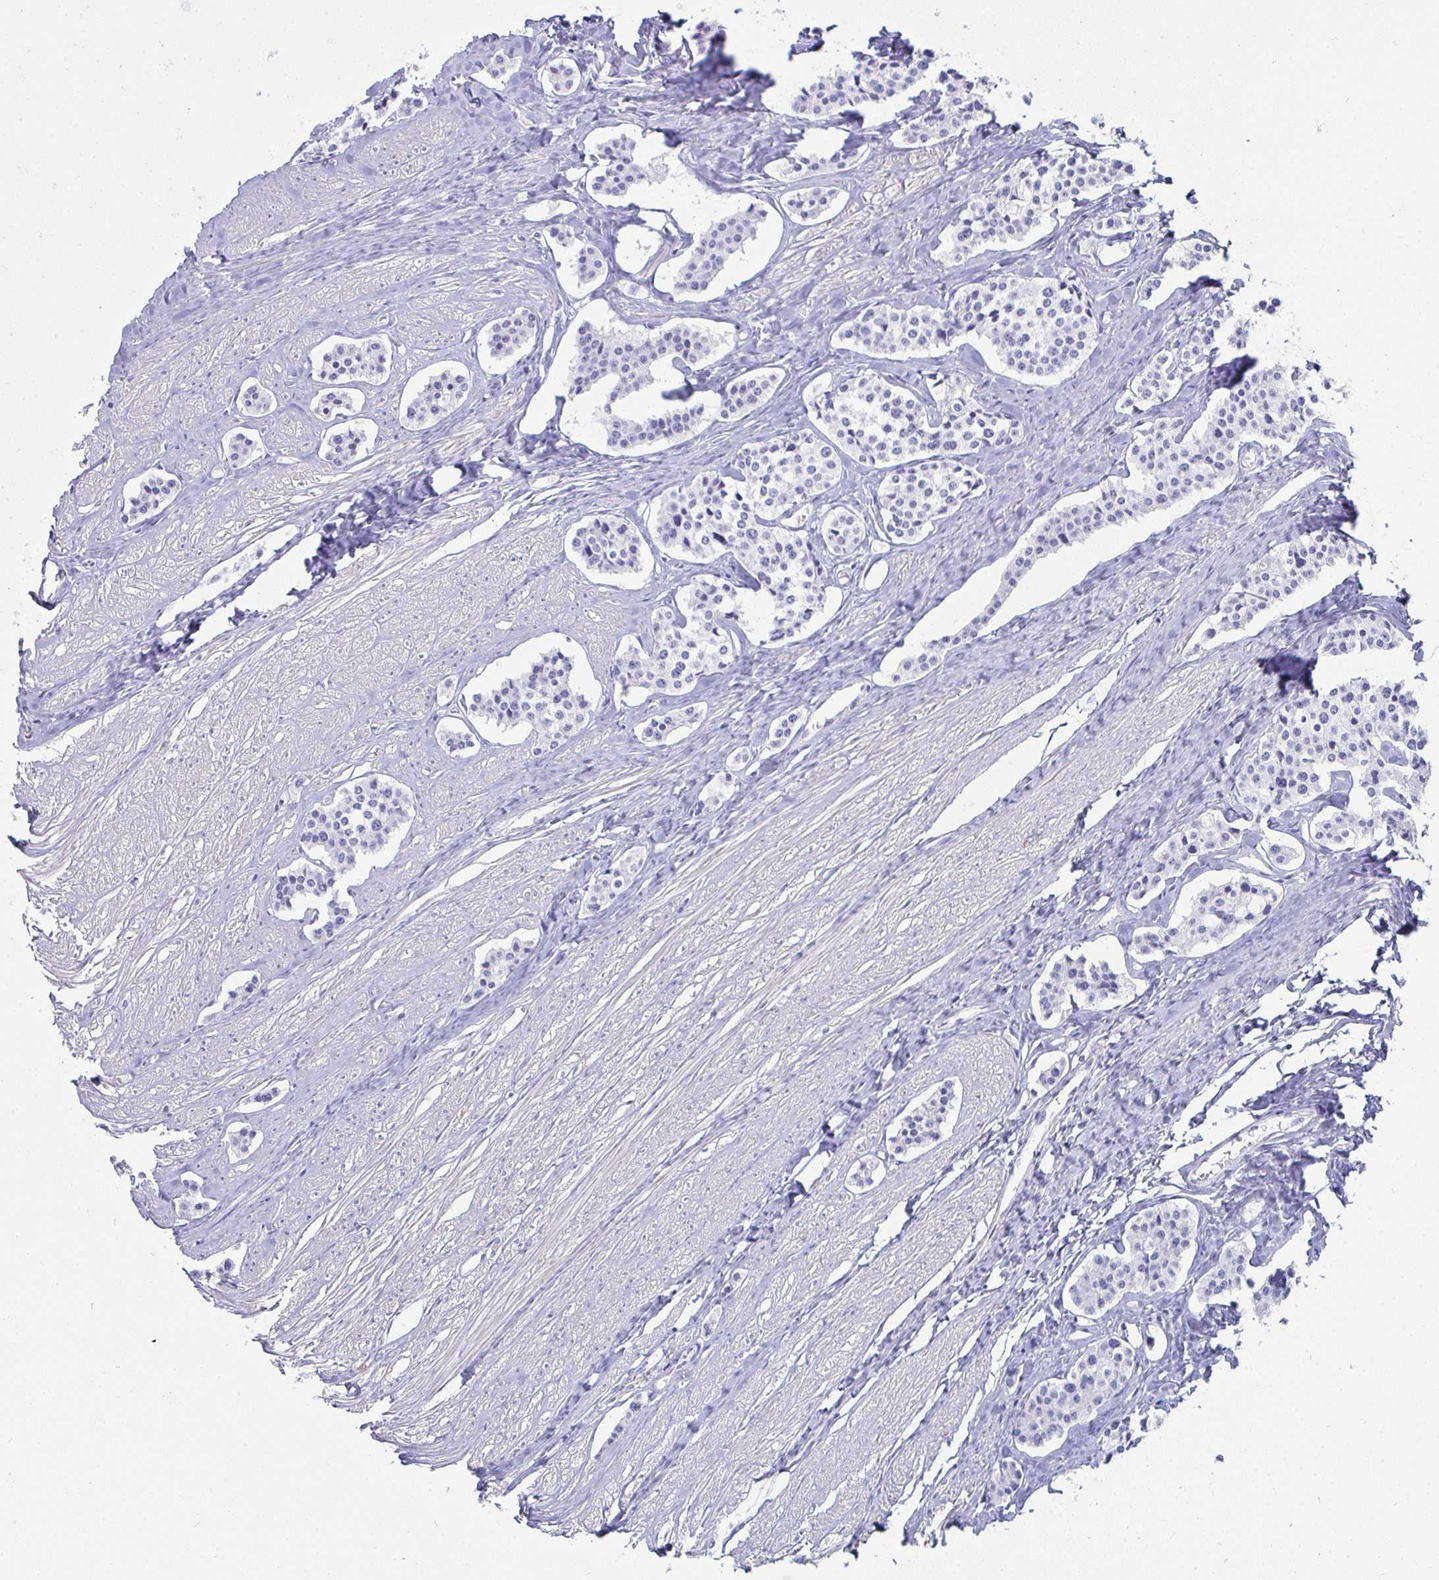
{"staining": {"intensity": "negative", "quantity": "none", "location": "none"}, "tissue": "carcinoid", "cell_type": "Tumor cells", "image_type": "cancer", "snomed": [{"axis": "morphology", "description": "Carcinoid, malignant, NOS"}, {"axis": "topography", "description": "Small intestine"}], "caption": "Immunohistochemical staining of malignant carcinoid reveals no significant expression in tumor cells.", "gene": "PRND", "patient": {"sex": "male", "age": 60}}